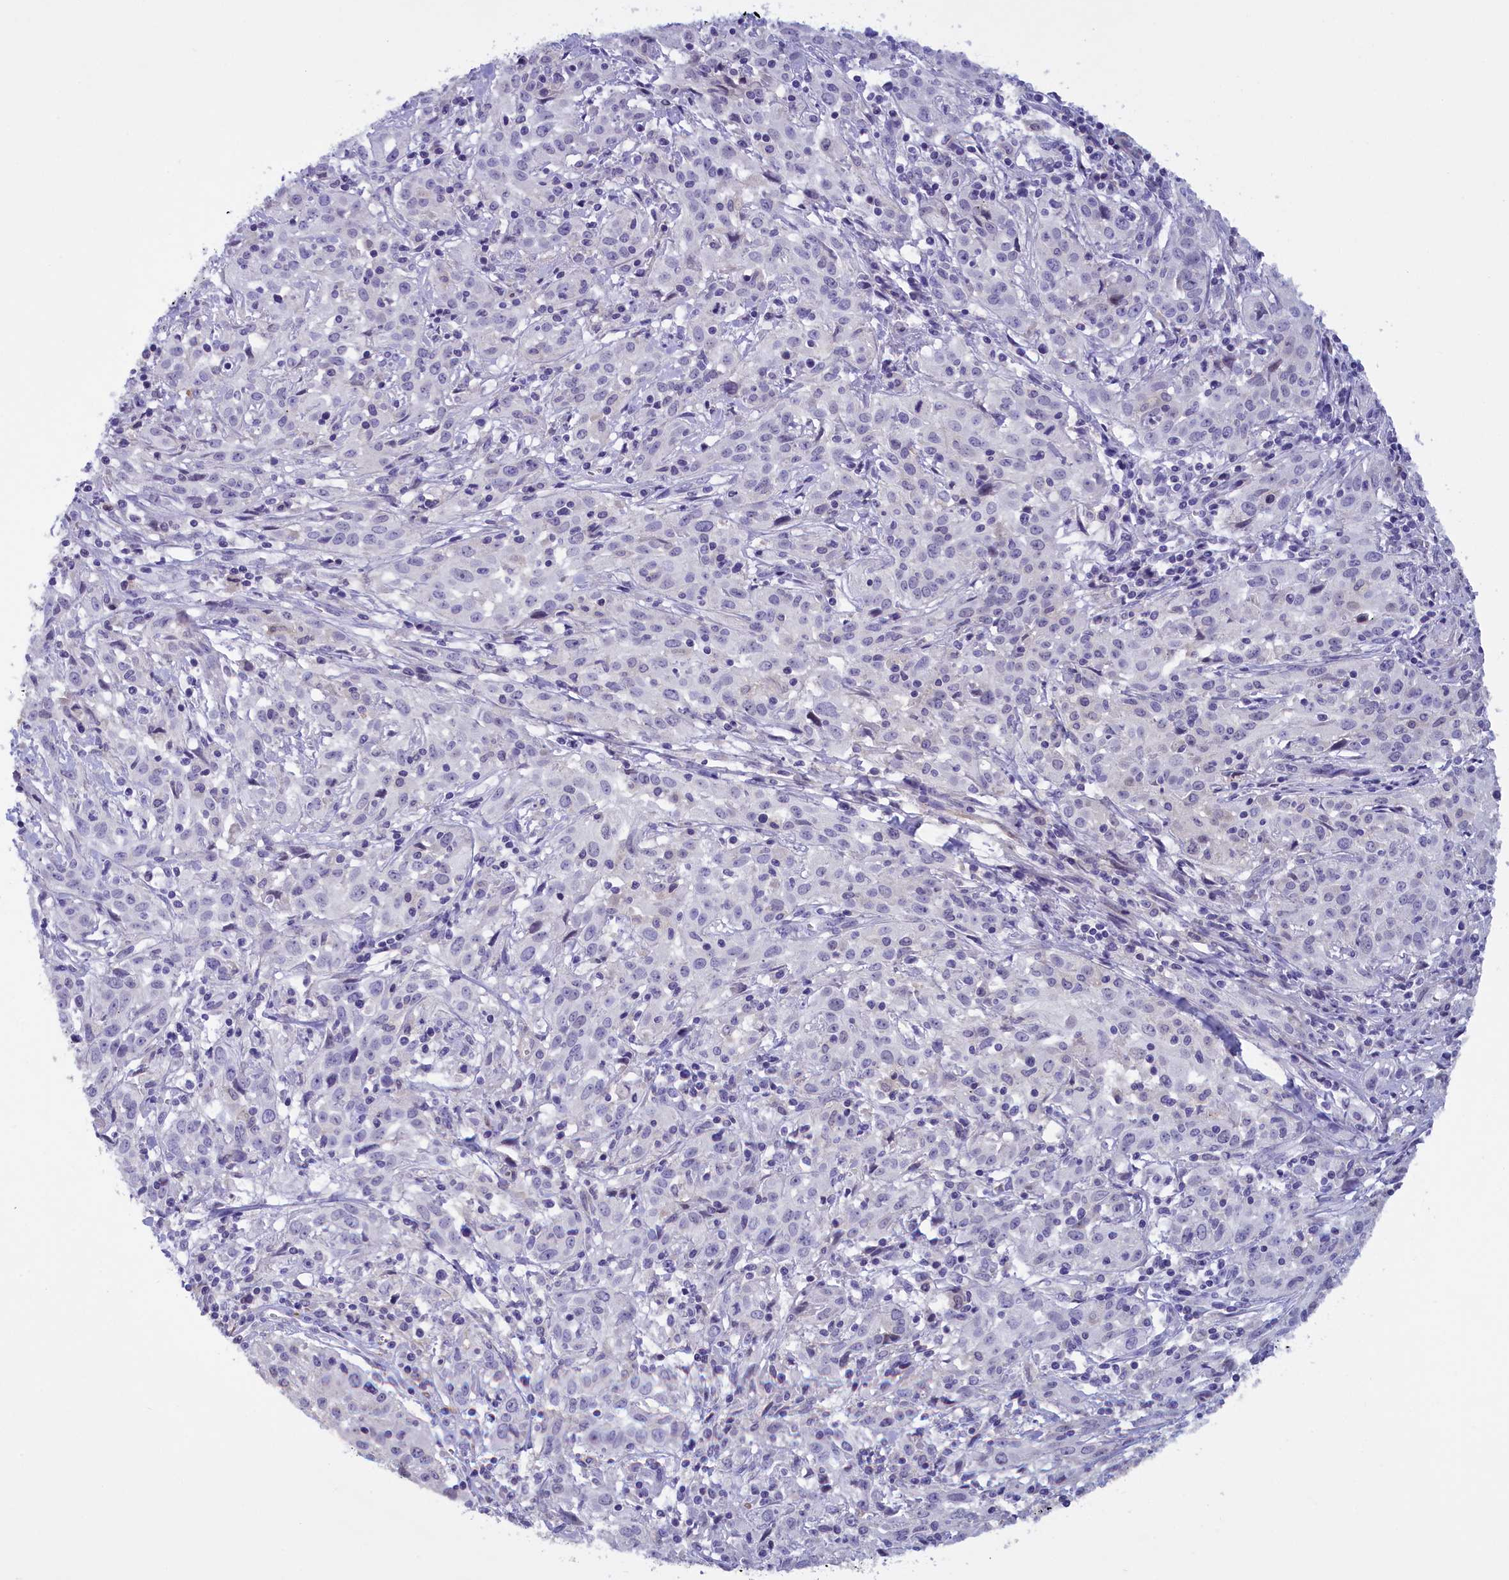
{"staining": {"intensity": "negative", "quantity": "none", "location": "none"}, "tissue": "cervical cancer", "cell_type": "Tumor cells", "image_type": "cancer", "snomed": [{"axis": "morphology", "description": "Squamous cell carcinoma, NOS"}, {"axis": "topography", "description": "Cervix"}], "caption": "Immunohistochemistry micrograph of cervical cancer stained for a protein (brown), which exhibits no staining in tumor cells.", "gene": "IGSF6", "patient": {"sex": "female", "age": 57}}